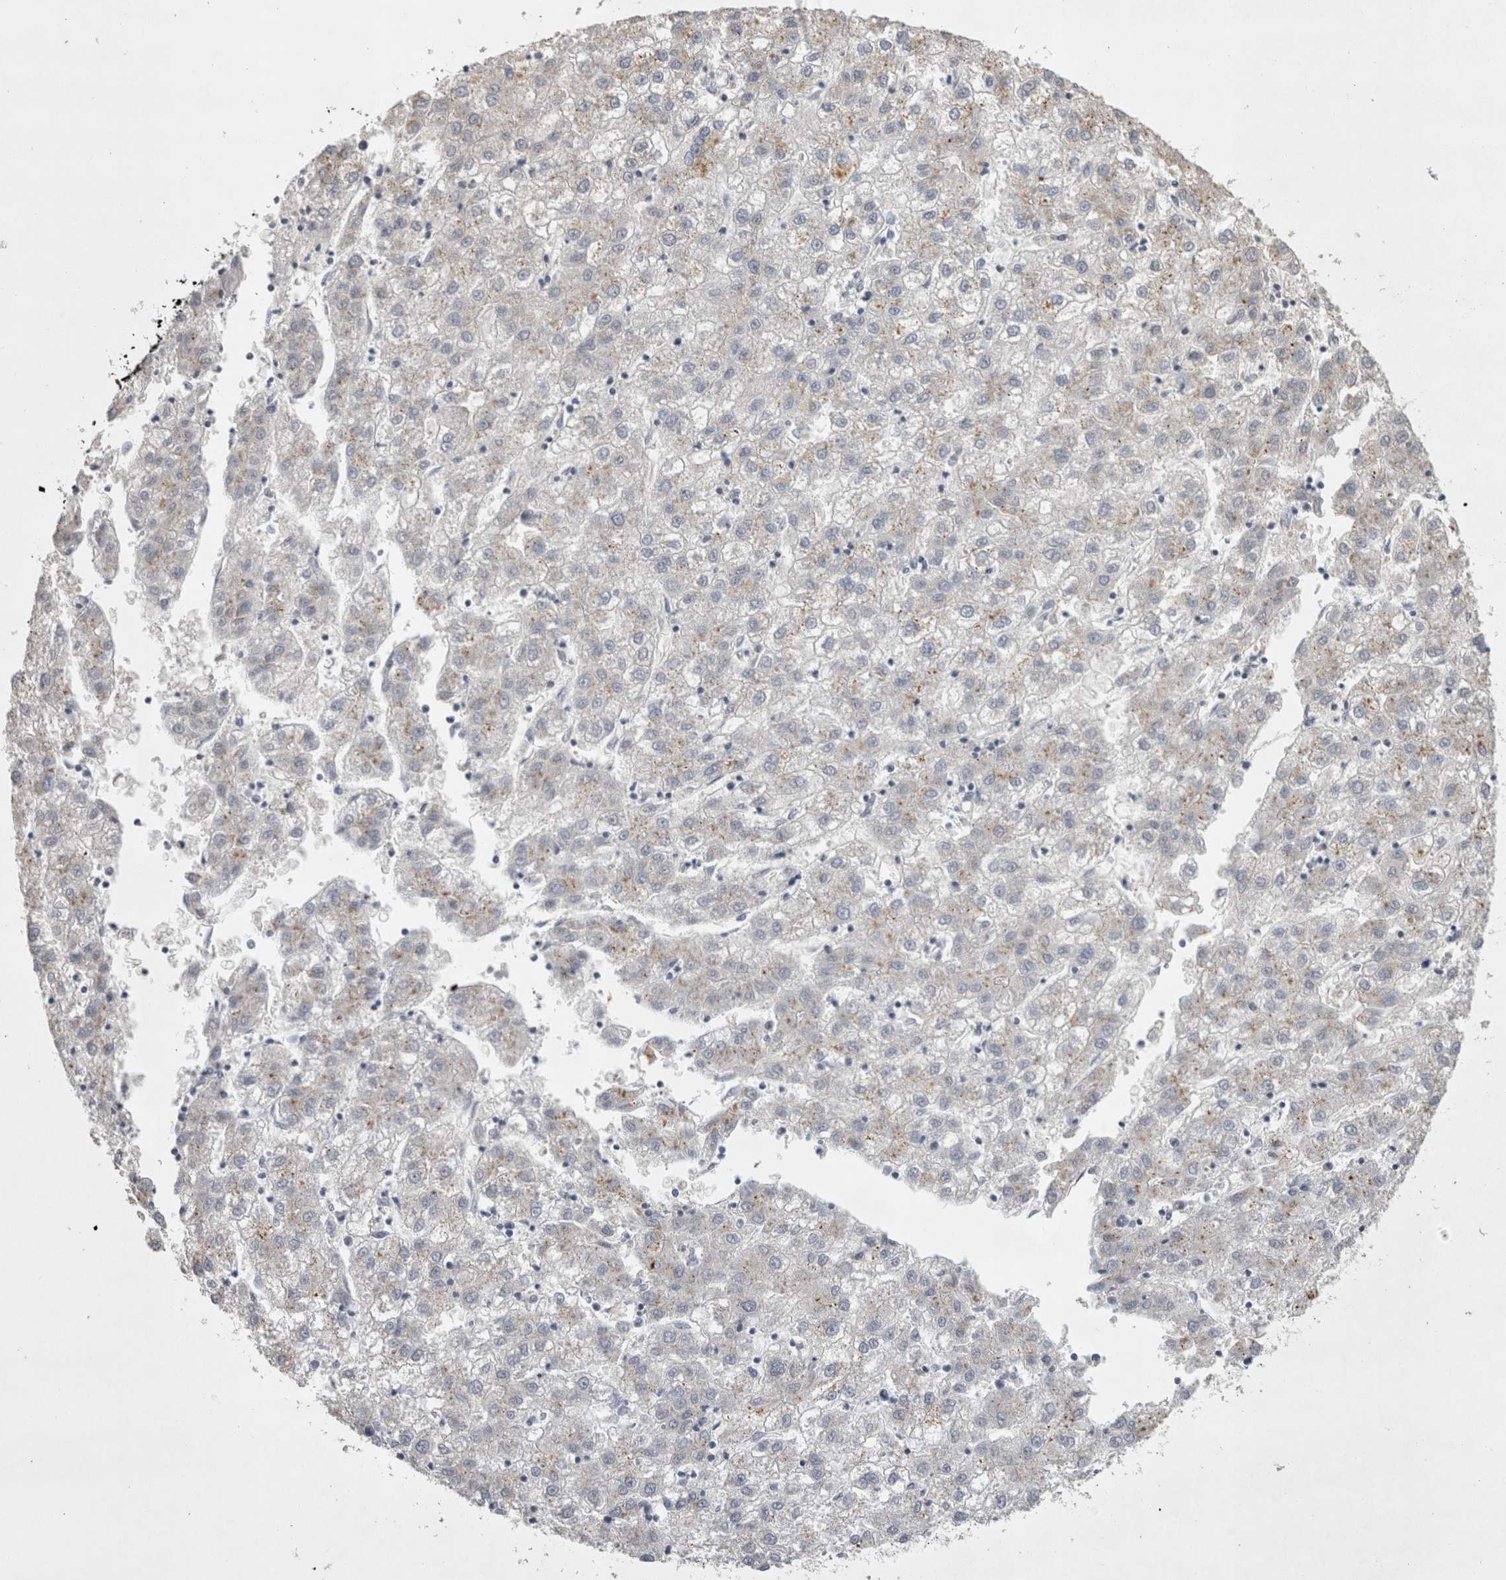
{"staining": {"intensity": "weak", "quantity": "<25%", "location": "cytoplasmic/membranous"}, "tissue": "liver cancer", "cell_type": "Tumor cells", "image_type": "cancer", "snomed": [{"axis": "morphology", "description": "Carcinoma, Hepatocellular, NOS"}, {"axis": "topography", "description": "Liver"}], "caption": "Protein analysis of liver cancer (hepatocellular carcinoma) exhibits no significant expression in tumor cells.", "gene": "STRADB", "patient": {"sex": "male", "age": 72}}